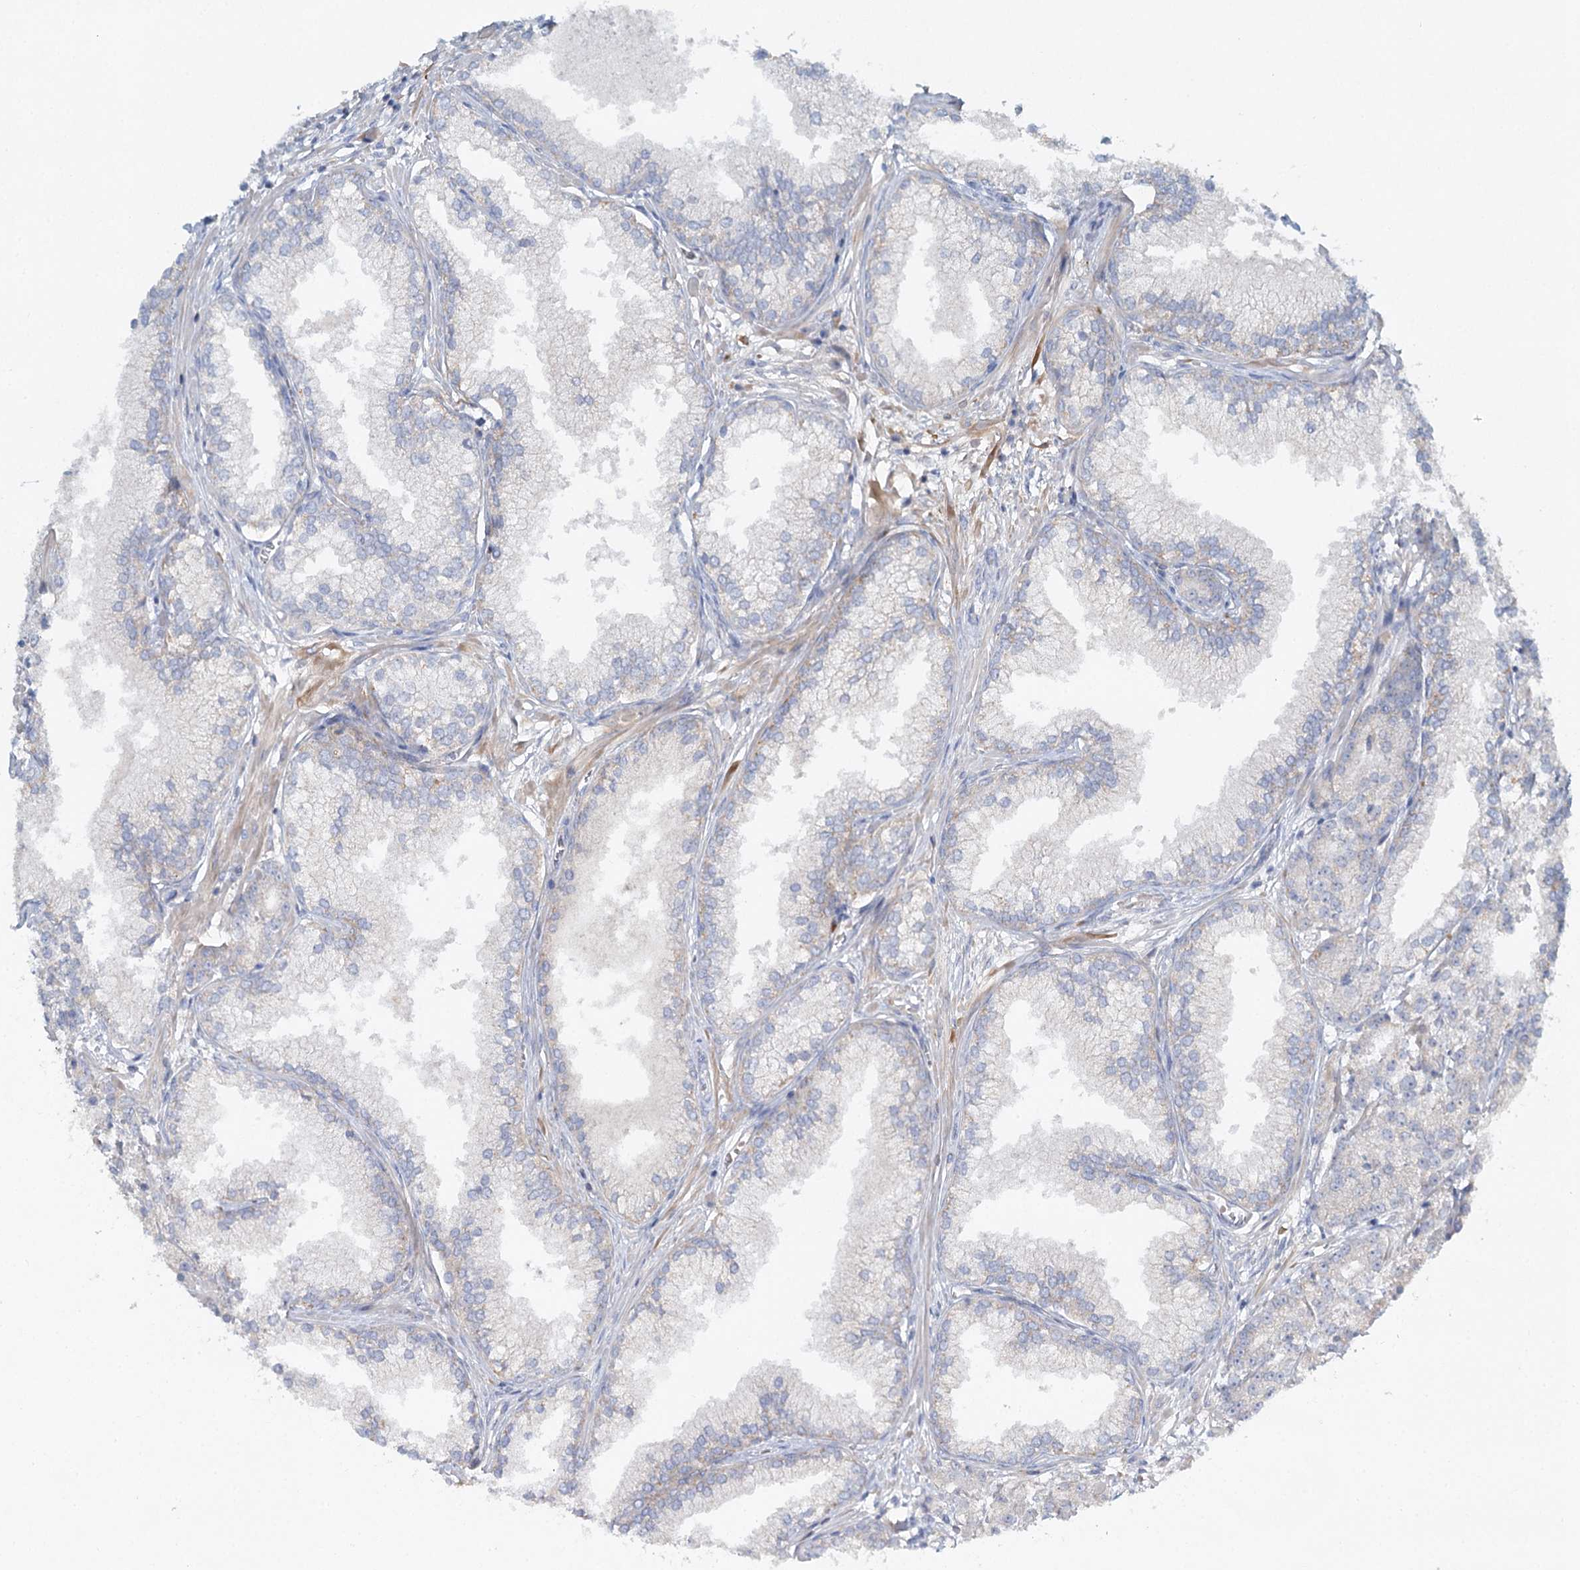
{"staining": {"intensity": "negative", "quantity": "none", "location": "none"}, "tissue": "prostate cancer", "cell_type": "Tumor cells", "image_type": "cancer", "snomed": [{"axis": "morphology", "description": "Adenocarcinoma, High grade"}, {"axis": "topography", "description": "Prostate"}], "caption": "An image of human high-grade adenocarcinoma (prostate) is negative for staining in tumor cells.", "gene": "ALKBH8", "patient": {"sex": "male", "age": 69}}